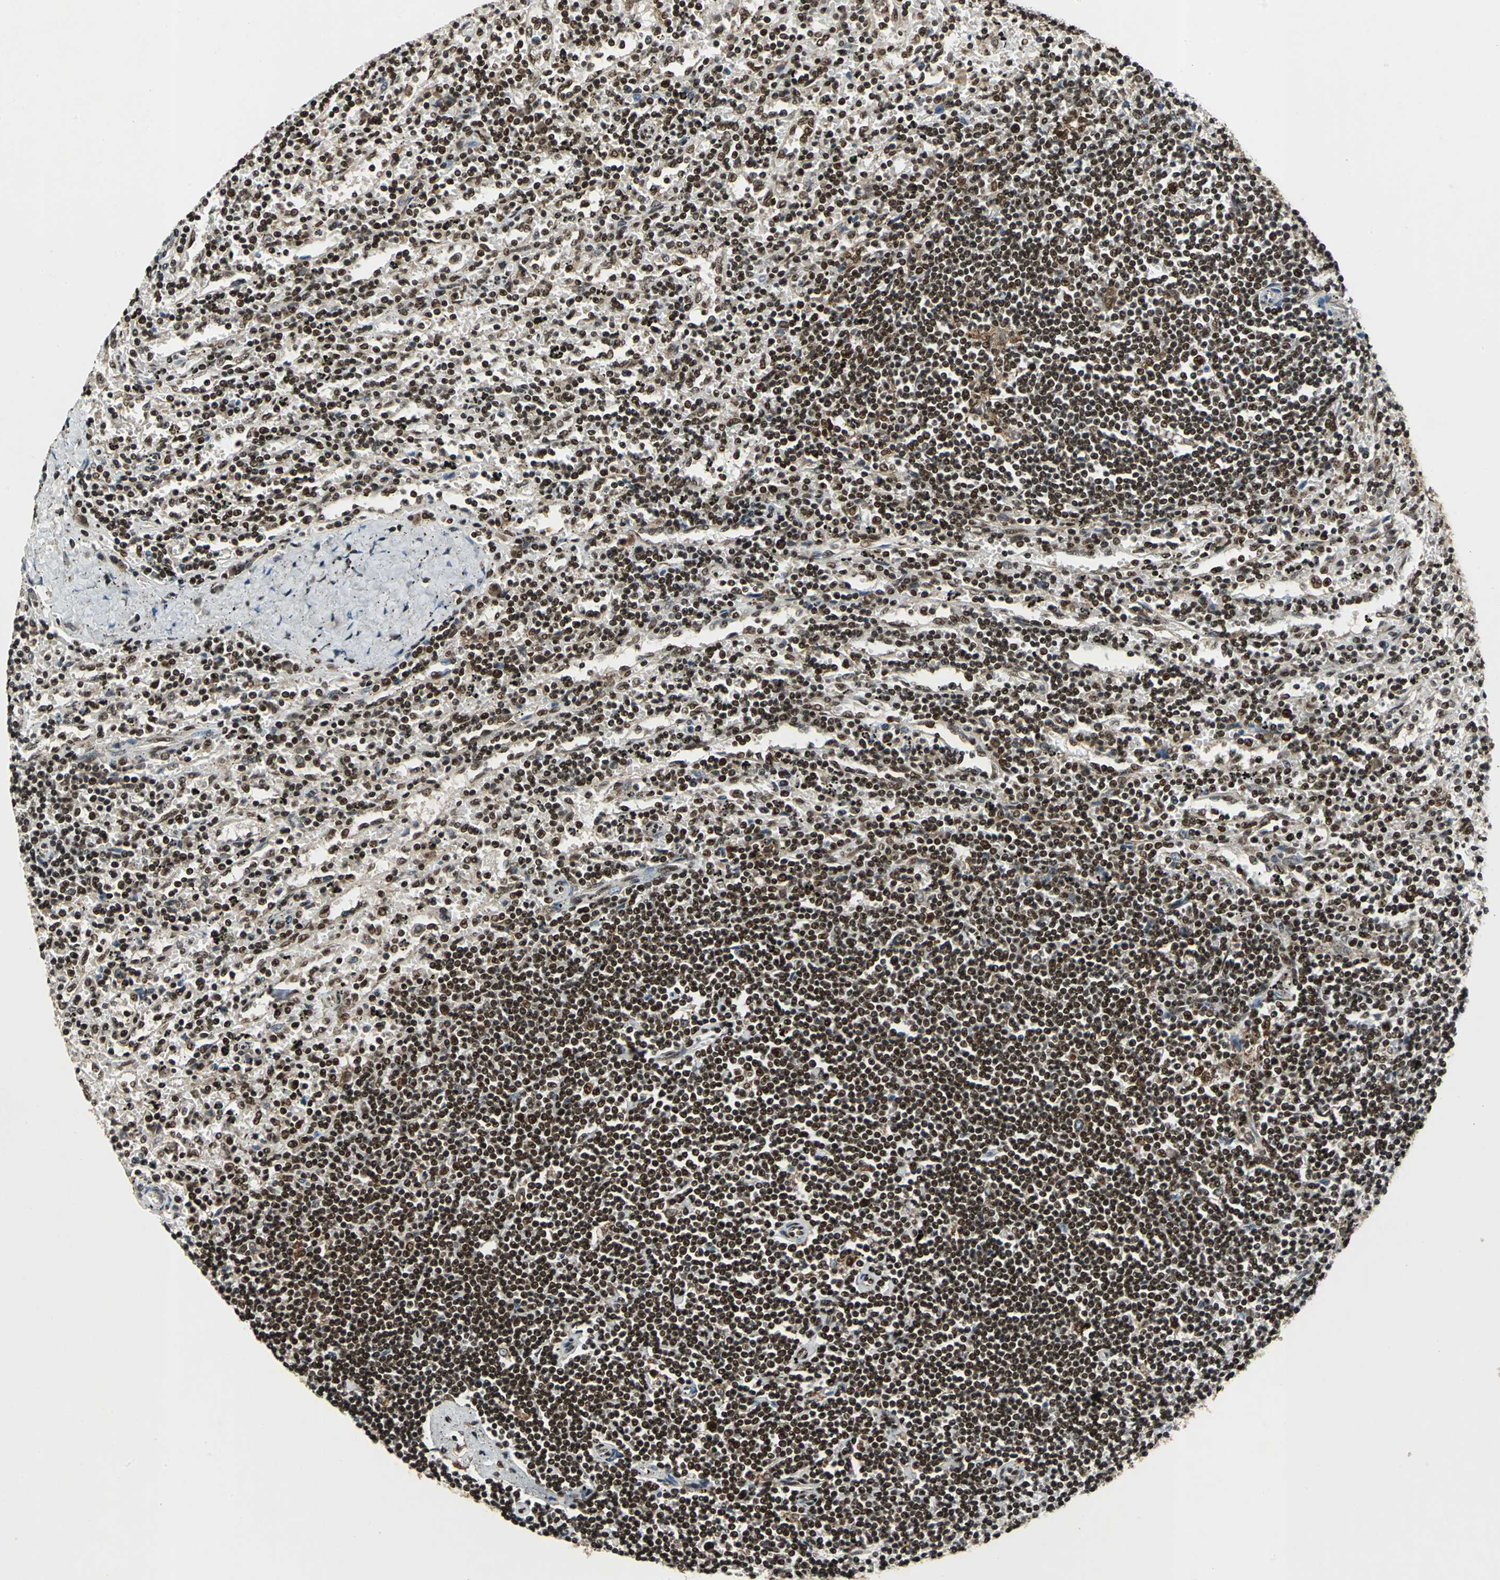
{"staining": {"intensity": "strong", "quantity": ">75%", "location": "nuclear"}, "tissue": "lymphoma", "cell_type": "Tumor cells", "image_type": "cancer", "snomed": [{"axis": "morphology", "description": "Malignant lymphoma, non-Hodgkin's type, Low grade"}, {"axis": "topography", "description": "Spleen"}], "caption": "Tumor cells exhibit strong nuclear positivity in about >75% of cells in lymphoma. The staining is performed using DAB (3,3'-diaminobenzidine) brown chromogen to label protein expression. The nuclei are counter-stained blue using hematoxylin.", "gene": "MTA2", "patient": {"sex": "male", "age": 76}}